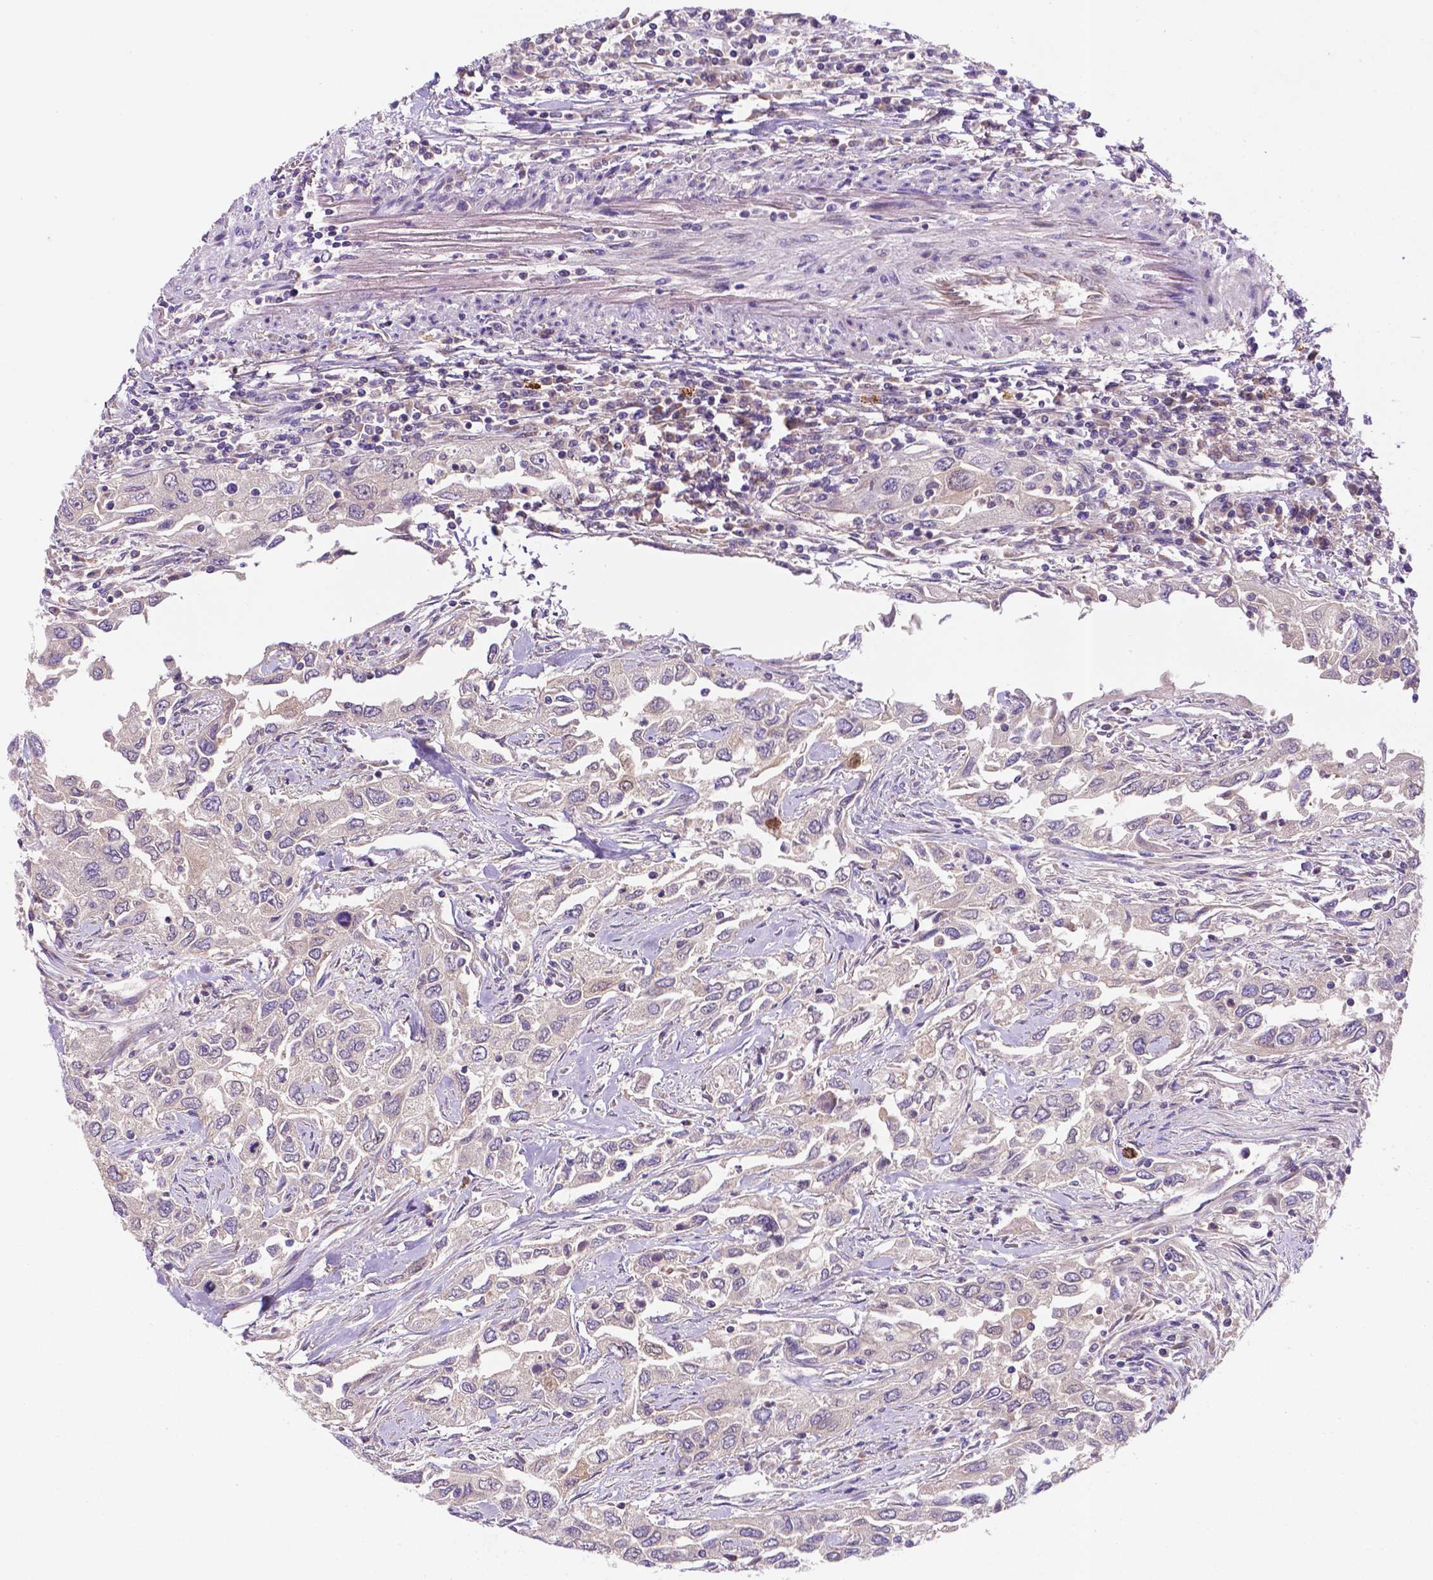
{"staining": {"intensity": "moderate", "quantity": "<25%", "location": "cytoplasmic/membranous,nuclear"}, "tissue": "urothelial cancer", "cell_type": "Tumor cells", "image_type": "cancer", "snomed": [{"axis": "morphology", "description": "Urothelial carcinoma, High grade"}, {"axis": "topography", "description": "Urinary bladder"}], "caption": "A high-resolution image shows IHC staining of urothelial carcinoma (high-grade), which displays moderate cytoplasmic/membranous and nuclear positivity in about <25% of tumor cells.", "gene": "TM4SF20", "patient": {"sex": "male", "age": 76}}